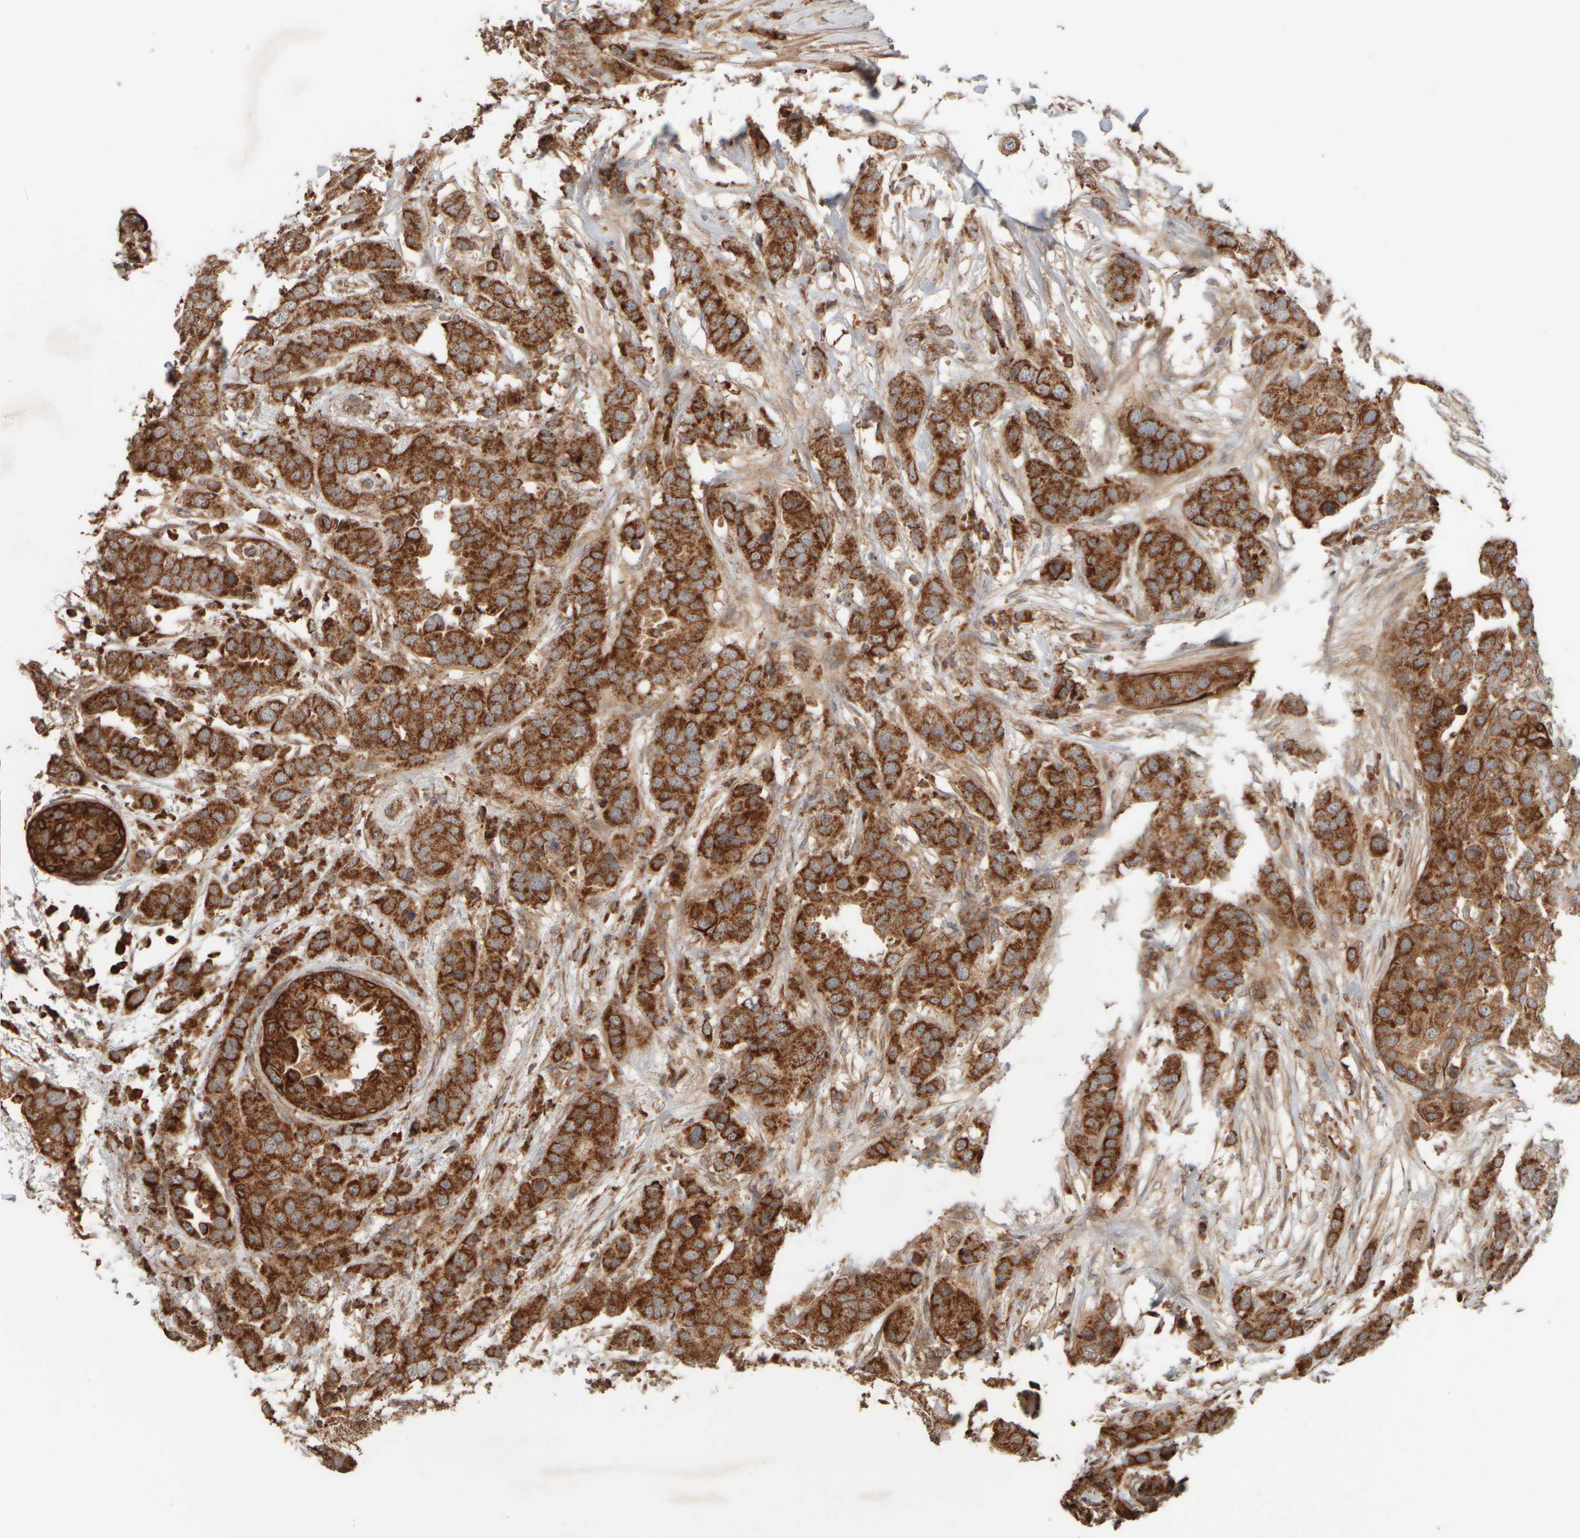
{"staining": {"intensity": "strong", "quantity": ">75%", "location": "cytoplasmic/membranous"}, "tissue": "breast cancer", "cell_type": "Tumor cells", "image_type": "cancer", "snomed": [{"axis": "morphology", "description": "Duct carcinoma"}, {"axis": "topography", "description": "Breast"}], "caption": "Breast invasive ductal carcinoma was stained to show a protein in brown. There is high levels of strong cytoplasmic/membranous expression in approximately >75% of tumor cells. (DAB (3,3'-diaminobenzidine) IHC, brown staining for protein, blue staining for nuclei).", "gene": "EIF2B3", "patient": {"sex": "female", "age": 50}}